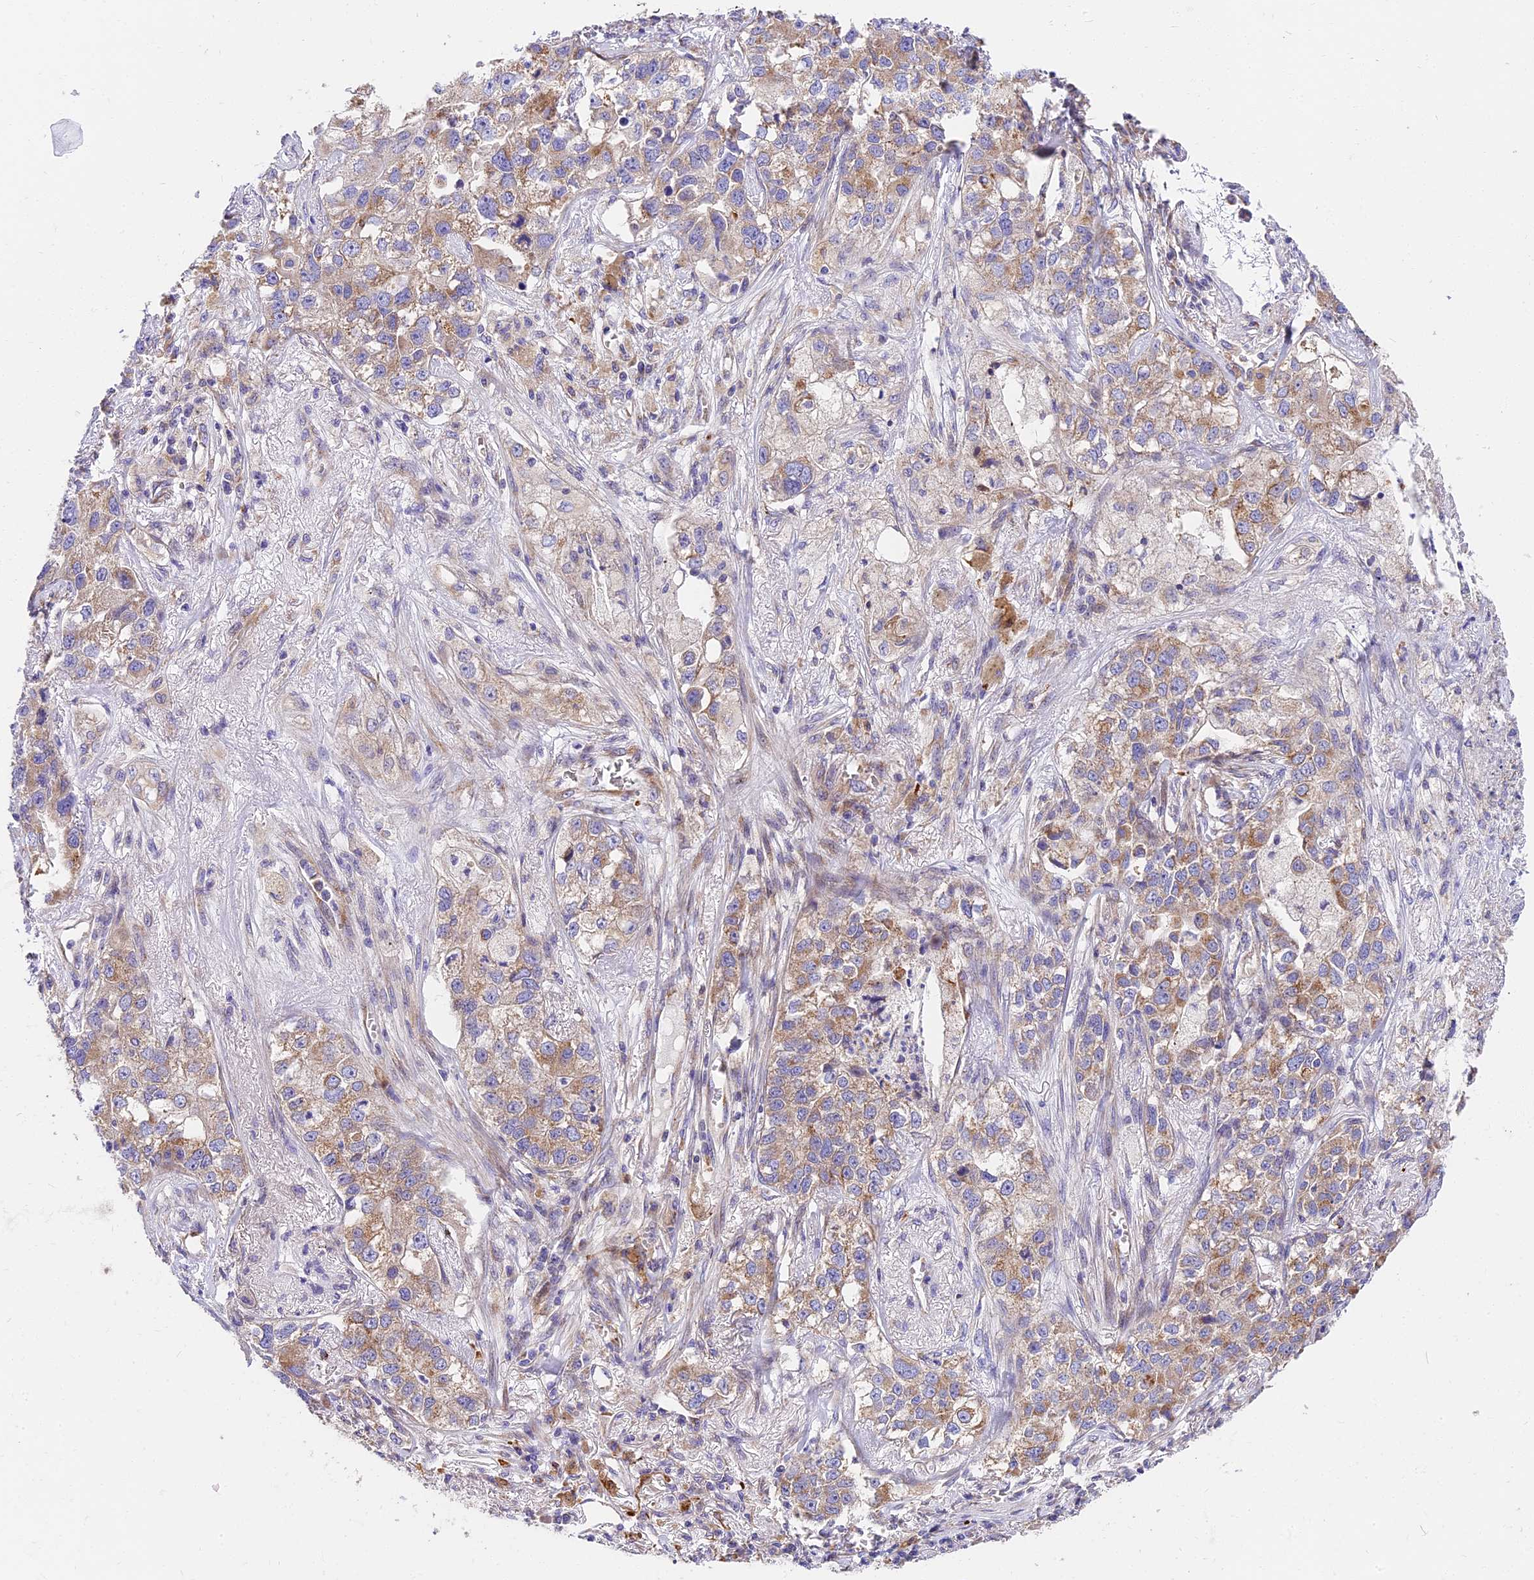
{"staining": {"intensity": "moderate", "quantity": "25%-75%", "location": "cytoplasmic/membranous"}, "tissue": "lung cancer", "cell_type": "Tumor cells", "image_type": "cancer", "snomed": [{"axis": "morphology", "description": "Adenocarcinoma, NOS"}, {"axis": "topography", "description": "Lung"}], "caption": "IHC image of neoplastic tissue: adenocarcinoma (lung) stained using immunohistochemistry (IHC) shows medium levels of moderate protein expression localized specifically in the cytoplasmic/membranous of tumor cells, appearing as a cytoplasmic/membranous brown color.", "gene": "MRAS", "patient": {"sex": "male", "age": 49}}